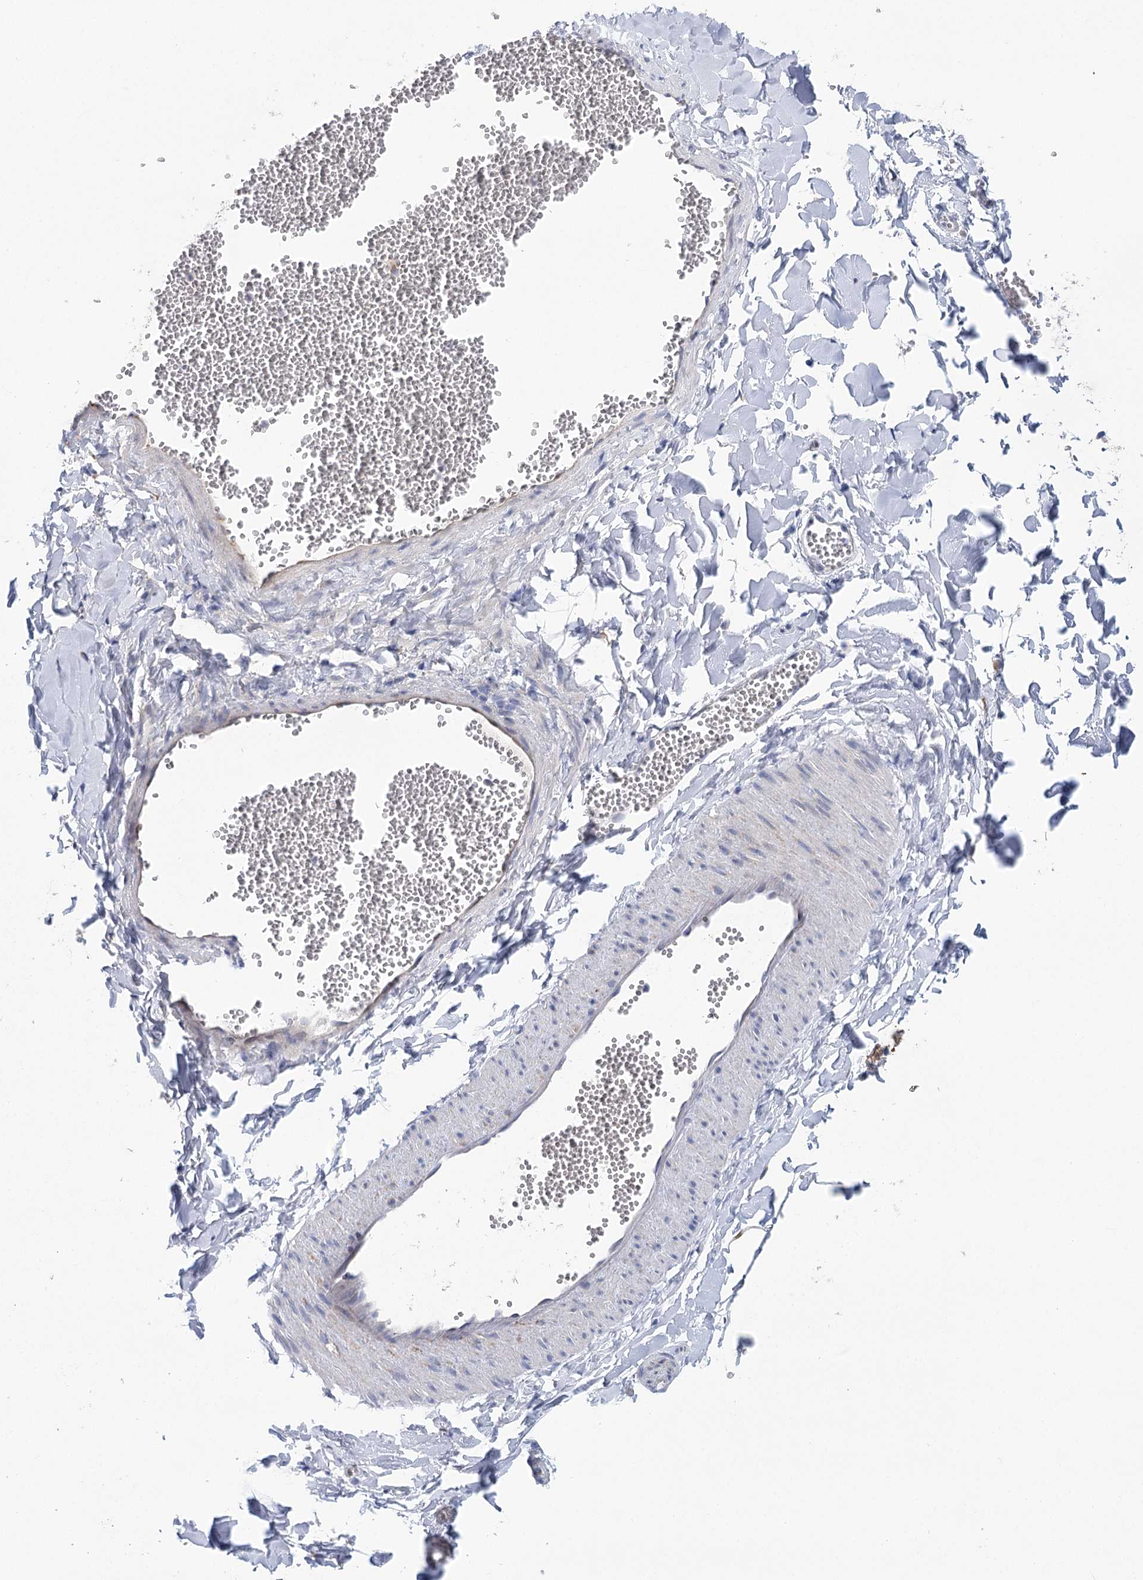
{"staining": {"intensity": "negative", "quantity": "none", "location": "none"}, "tissue": "adipose tissue", "cell_type": "Adipocytes", "image_type": "normal", "snomed": [{"axis": "morphology", "description": "Normal tissue, NOS"}, {"axis": "topography", "description": "Gallbladder"}, {"axis": "topography", "description": "Peripheral nerve tissue"}], "caption": "High power microscopy histopathology image of an immunohistochemistry (IHC) photomicrograph of normal adipose tissue, revealing no significant staining in adipocytes. The staining is performed using DAB (3,3'-diaminobenzidine) brown chromogen with nuclei counter-stained in using hematoxylin.", "gene": "METTL24", "patient": {"sex": "male", "age": 38}}